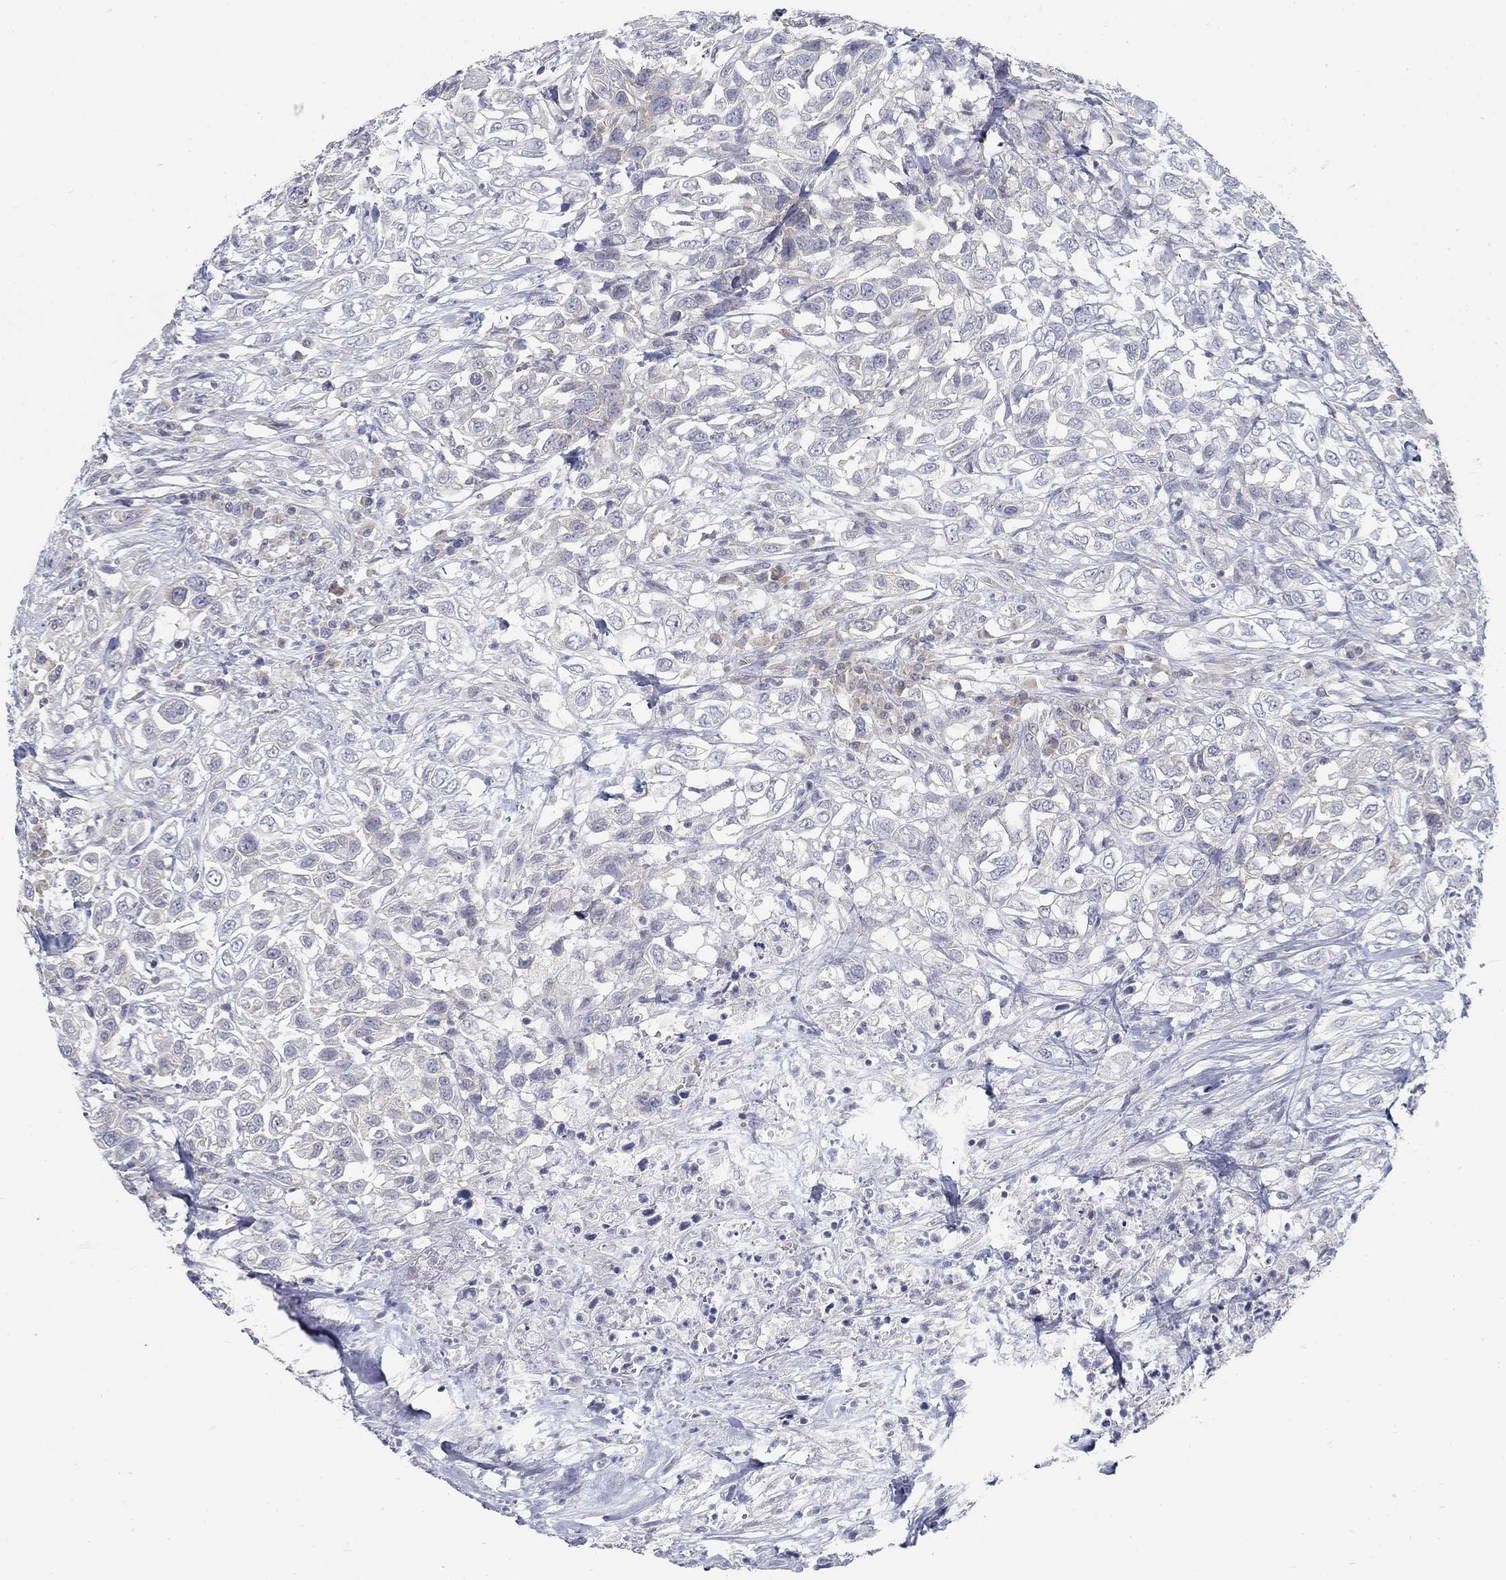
{"staining": {"intensity": "negative", "quantity": "none", "location": "none"}, "tissue": "urothelial cancer", "cell_type": "Tumor cells", "image_type": "cancer", "snomed": [{"axis": "morphology", "description": "Urothelial carcinoma, High grade"}, {"axis": "topography", "description": "Urinary bladder"}], "caption": "Immunohistochemistry (IHC) micrograph of neoplastic tissue: human urothelial cancer stained with DAB shows no significant protein expression in tumor cells. The staining is performed using DAB brown chromogen with nuclei counter-stained in using hematoxylin.", "gene": "ATP1A3", "patient": {"sex": "female", "age": 56}}